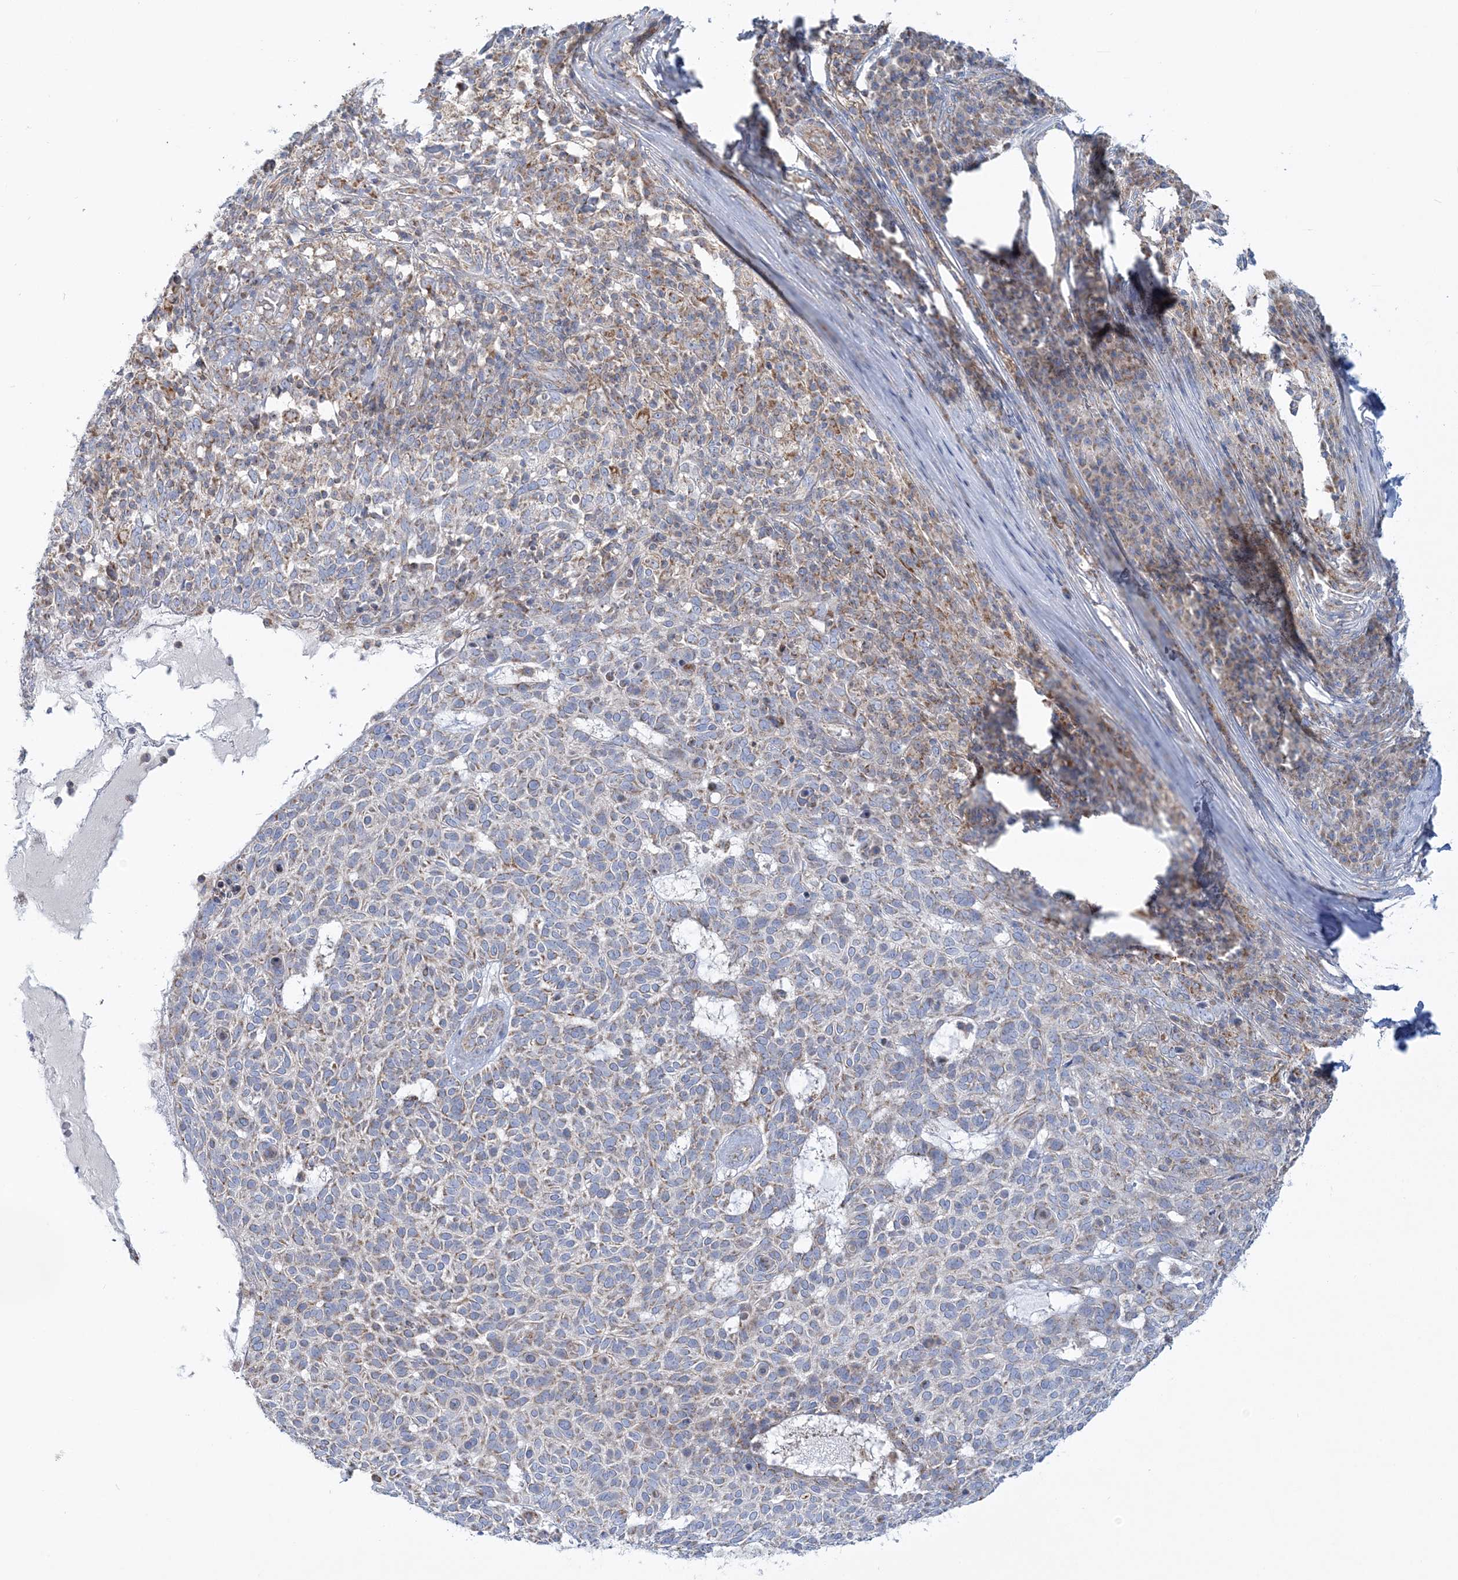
{"staining": {"intensity": "weak", "quantity": "25%-75%", "location": "cytoplasmic/membranous"}, "tissue": "skin cancer", "cell_type": "Tumor cells", "image_type": "cancer", "snomed": [{"axis": "morphology", "description": "Squamous cell carcinoma, NOS"}, {"axis": "topography", "description": "Skin"}], "caption": "Protein staining by IHC reveals weak cytoplasmic/membranous expression in about 25%-75% of tumor cells in squamous cell carcinoma (skin).", "gene": "TBC1D14", "patient": {"sex": "female", "age": 90}}